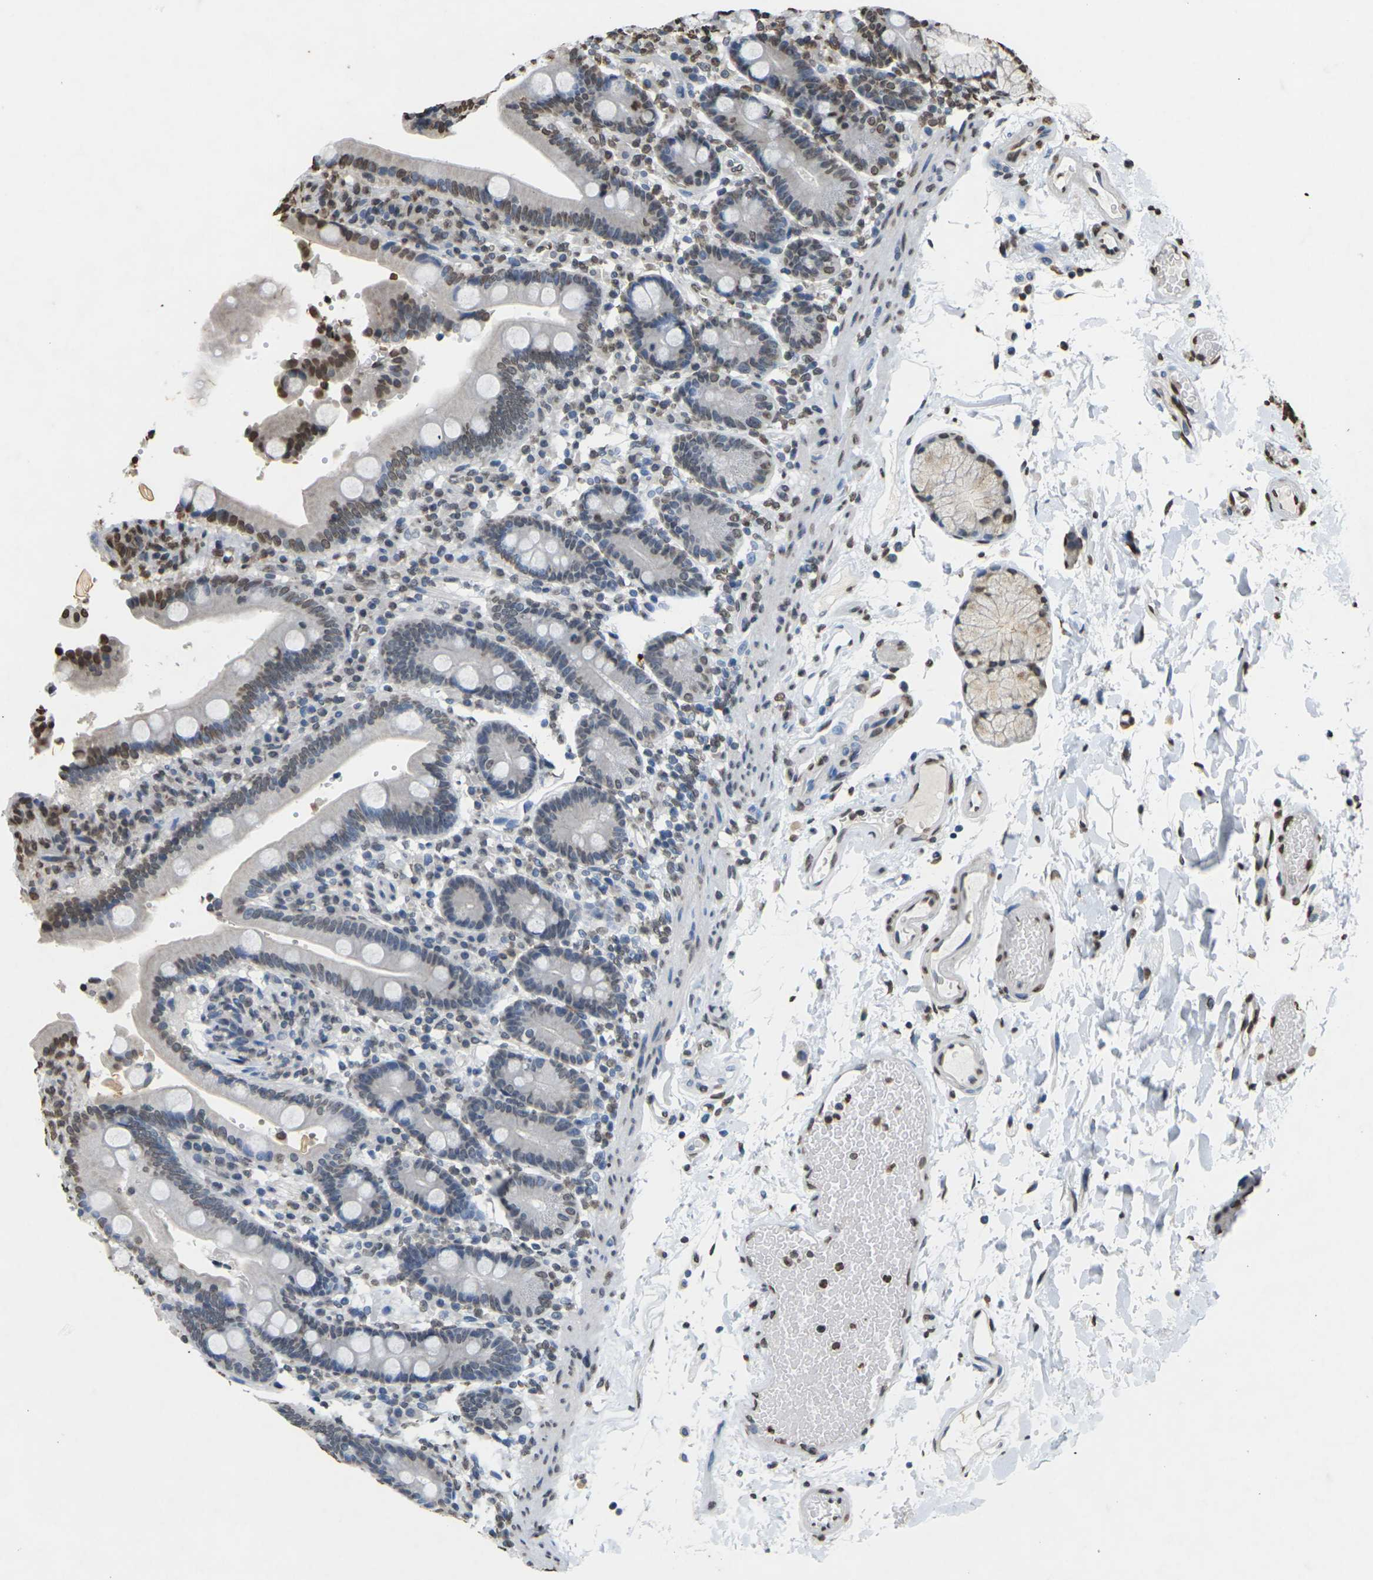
{"staining": {"intensity": "moderate", "quantity": "<25%", "location": "nuclear"}, "tissue": "duodenum", "cell_type": "Glandular cells", "image_type": "normal", "snomed": [{"axis": "morphology", "description": "Normal tissue, NOS"}, {"axis": "topography", "description": "Small intestine, NOS"}], "caption": "Immunohistochemical staining of unremarkable human duodenum shows low levels of moderate nuclear staining in about <25% of glandular cells.", "gene": "EMSY", "patient": {"sex": "female", "age": 71}}